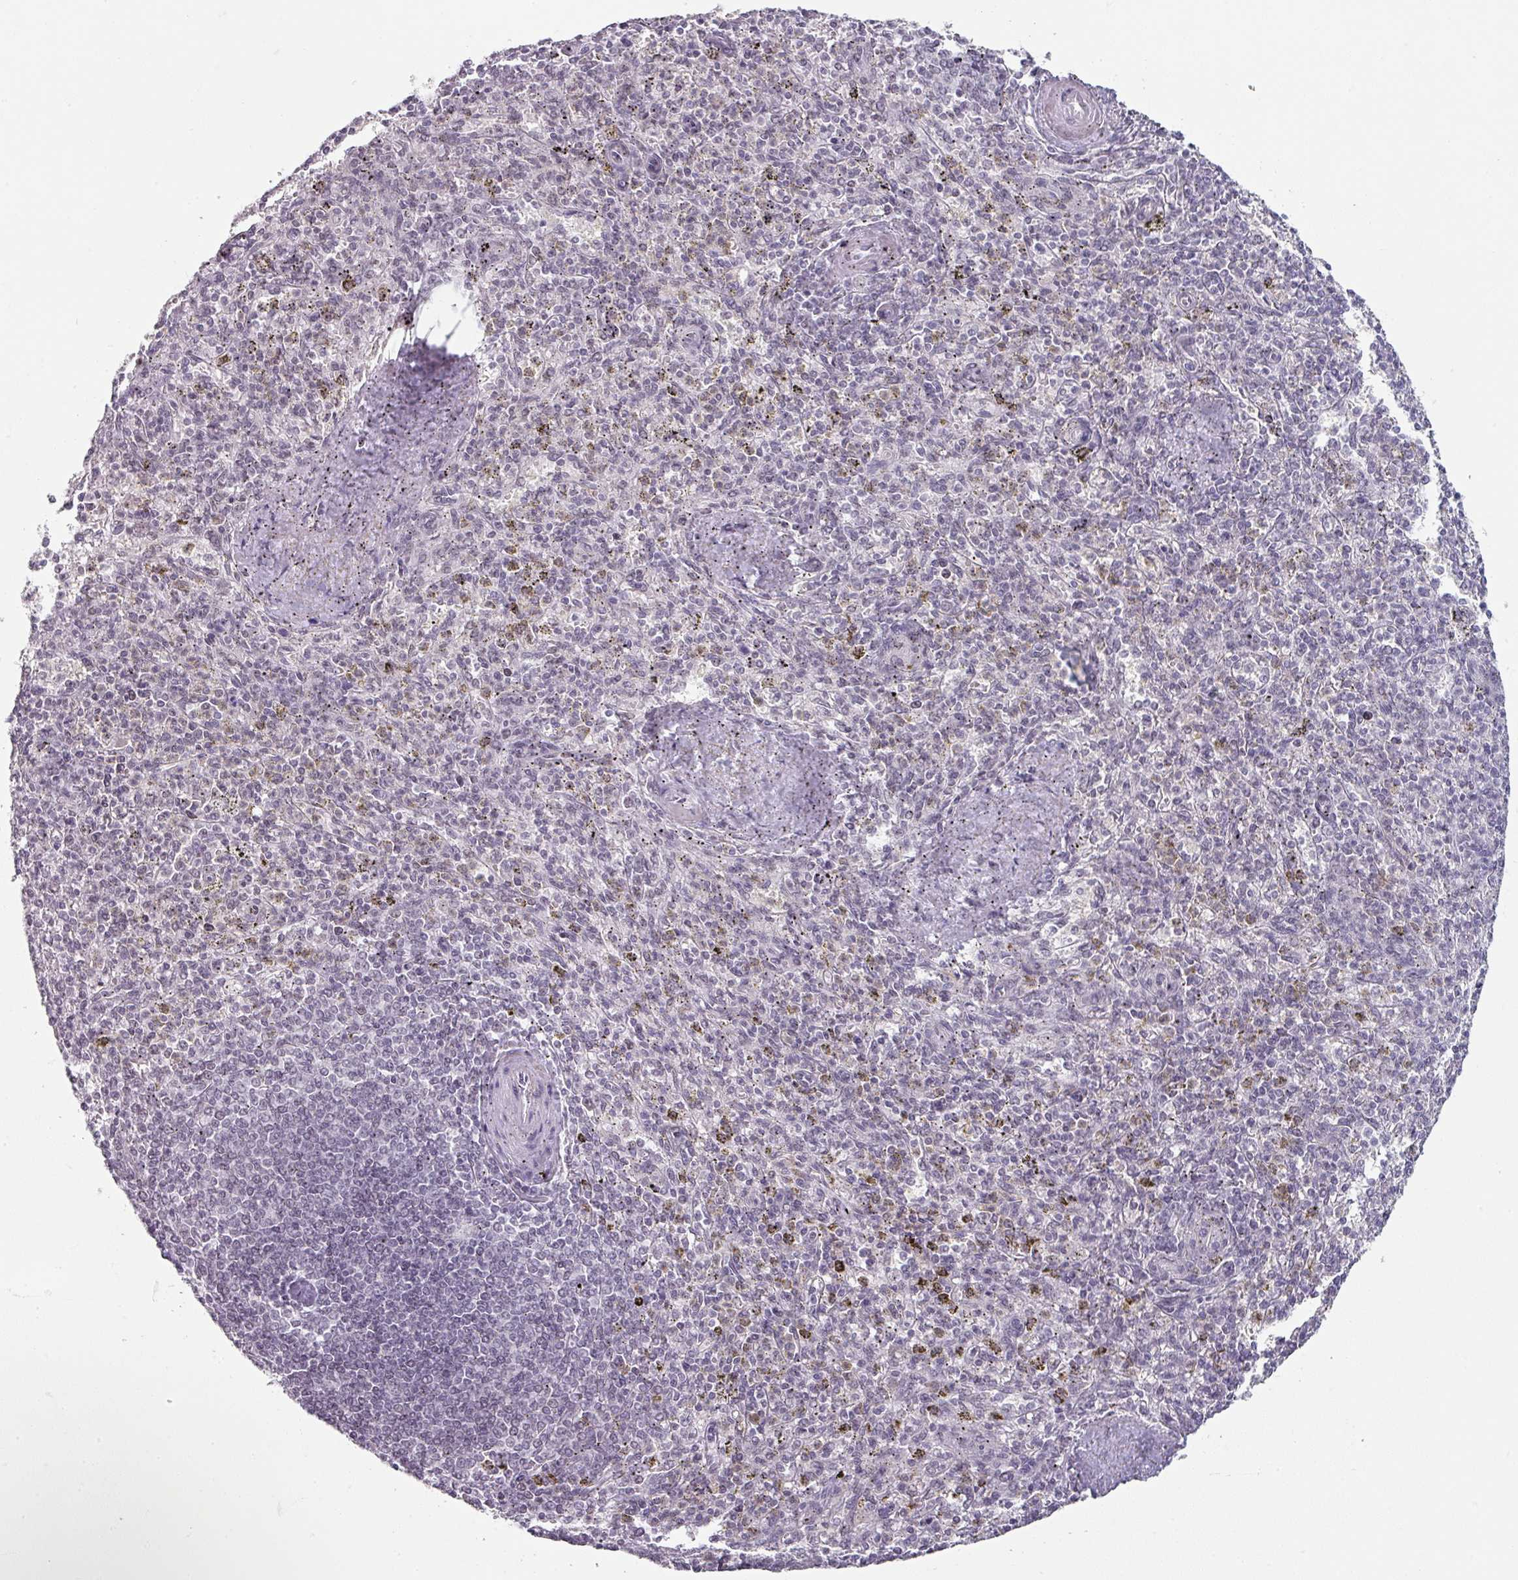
{"staining": {"intensity": "negative", "quantity": "none", "location": "none"}, "tissue": "spleen", "cell_type": "Cells in red pulp", "image_type": "normal", "snomed": [{"axis": "morphology", "description": "Normal tissue, NOS"}, {"axis": "topography", "description": "Spleen"}], "caption": "IHC photomicrograph of unremarkable spleen stained for a protein (brown), which exhibits no staining in cells in red pulp.", "gene": "SPRR1A", "patient": {"sex": "male", "age": 72}}